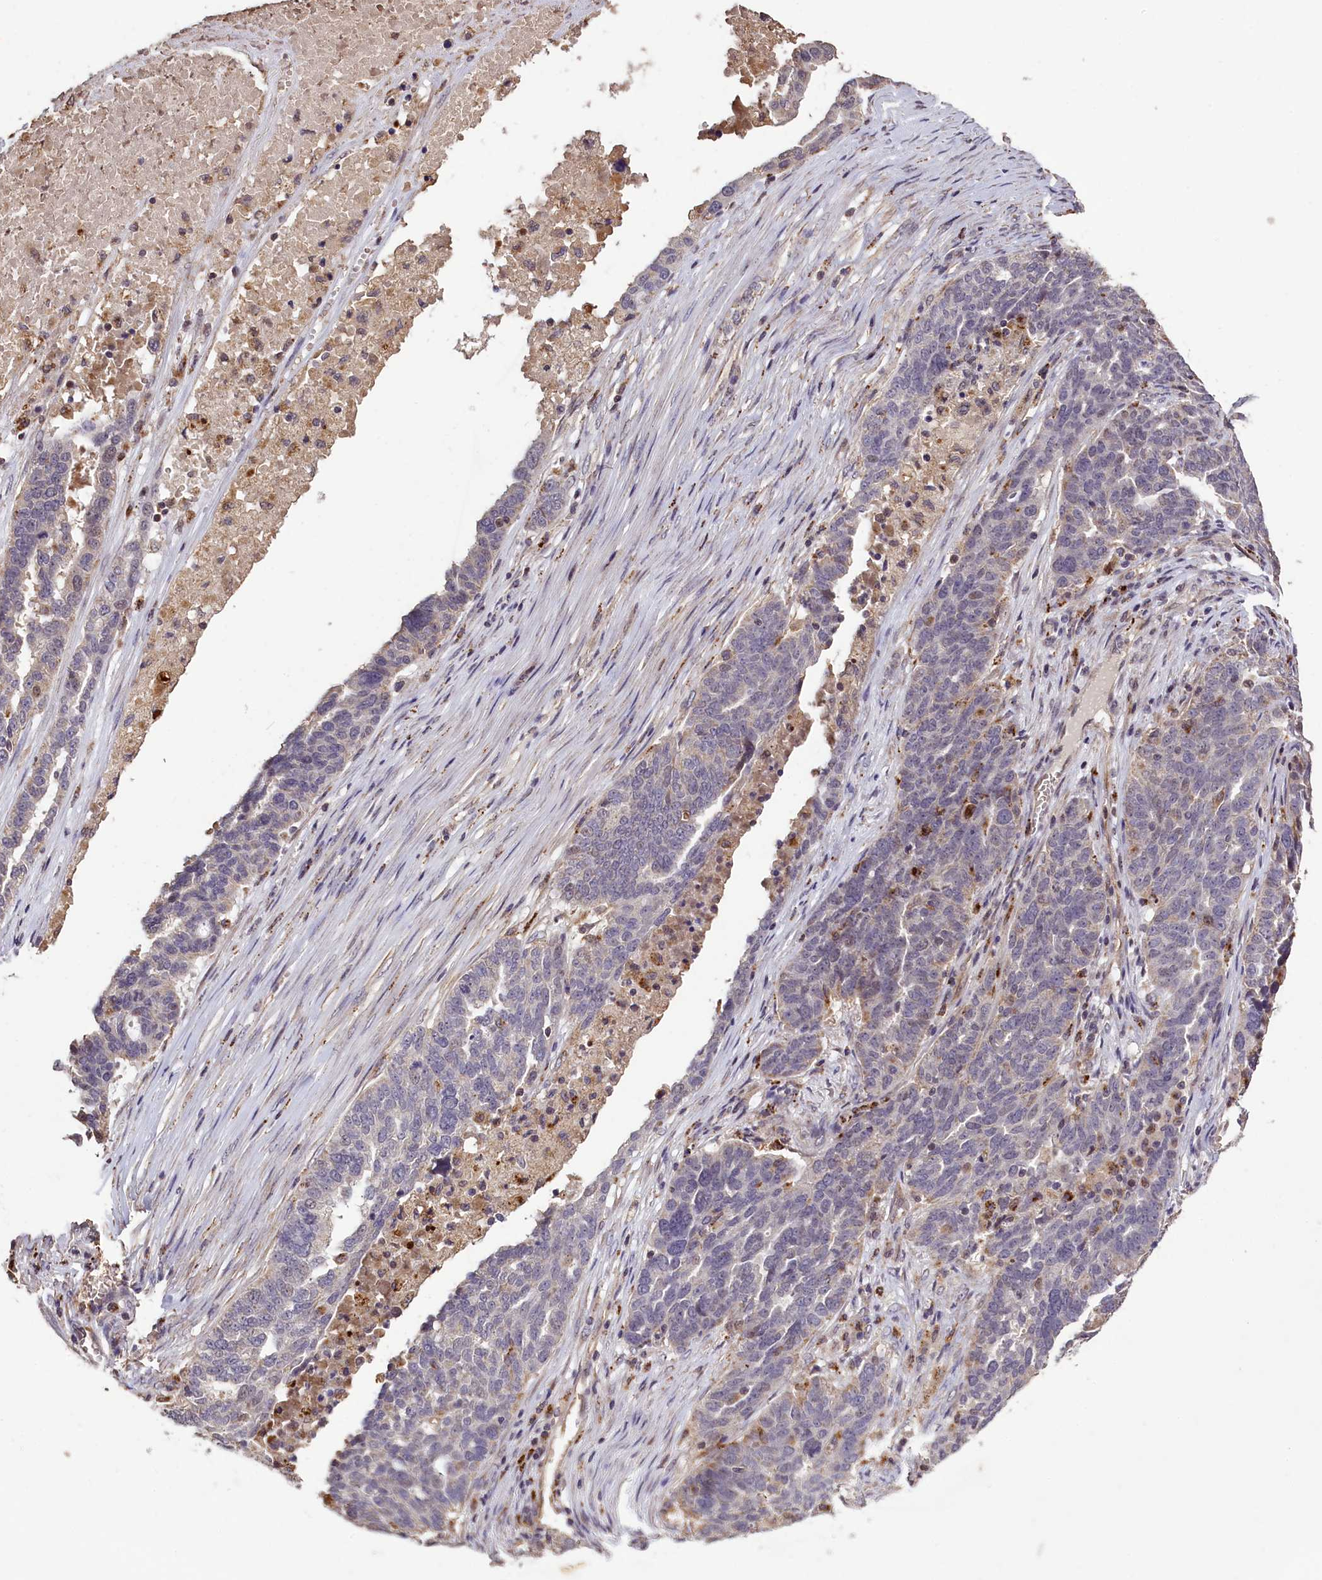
{"staining": {"intensity": "weak", "quantity": "<25%", "location": "cytoplasmic/membranous,nuclear"}, "tissue": "ovarian cancer", "cell_type": "Tumor cells", "image_type": "cancer", "snomed": [{"axis": "morphology", "description": "Cystadenocarcinoma, serous, NOS"}, {"axis": "topography", "description": "Ovary"}], "caption": "Immunohistochemistry of ovarian cancer displays no staining in tumor cells. The staining is performed using DAB (3,3'-diaminobenzidine) brown chromogen with nuclei counter-stained in using hematoxylin.", "gene": "CLRN2", "patient": {"sex": "female", "age": 59}}